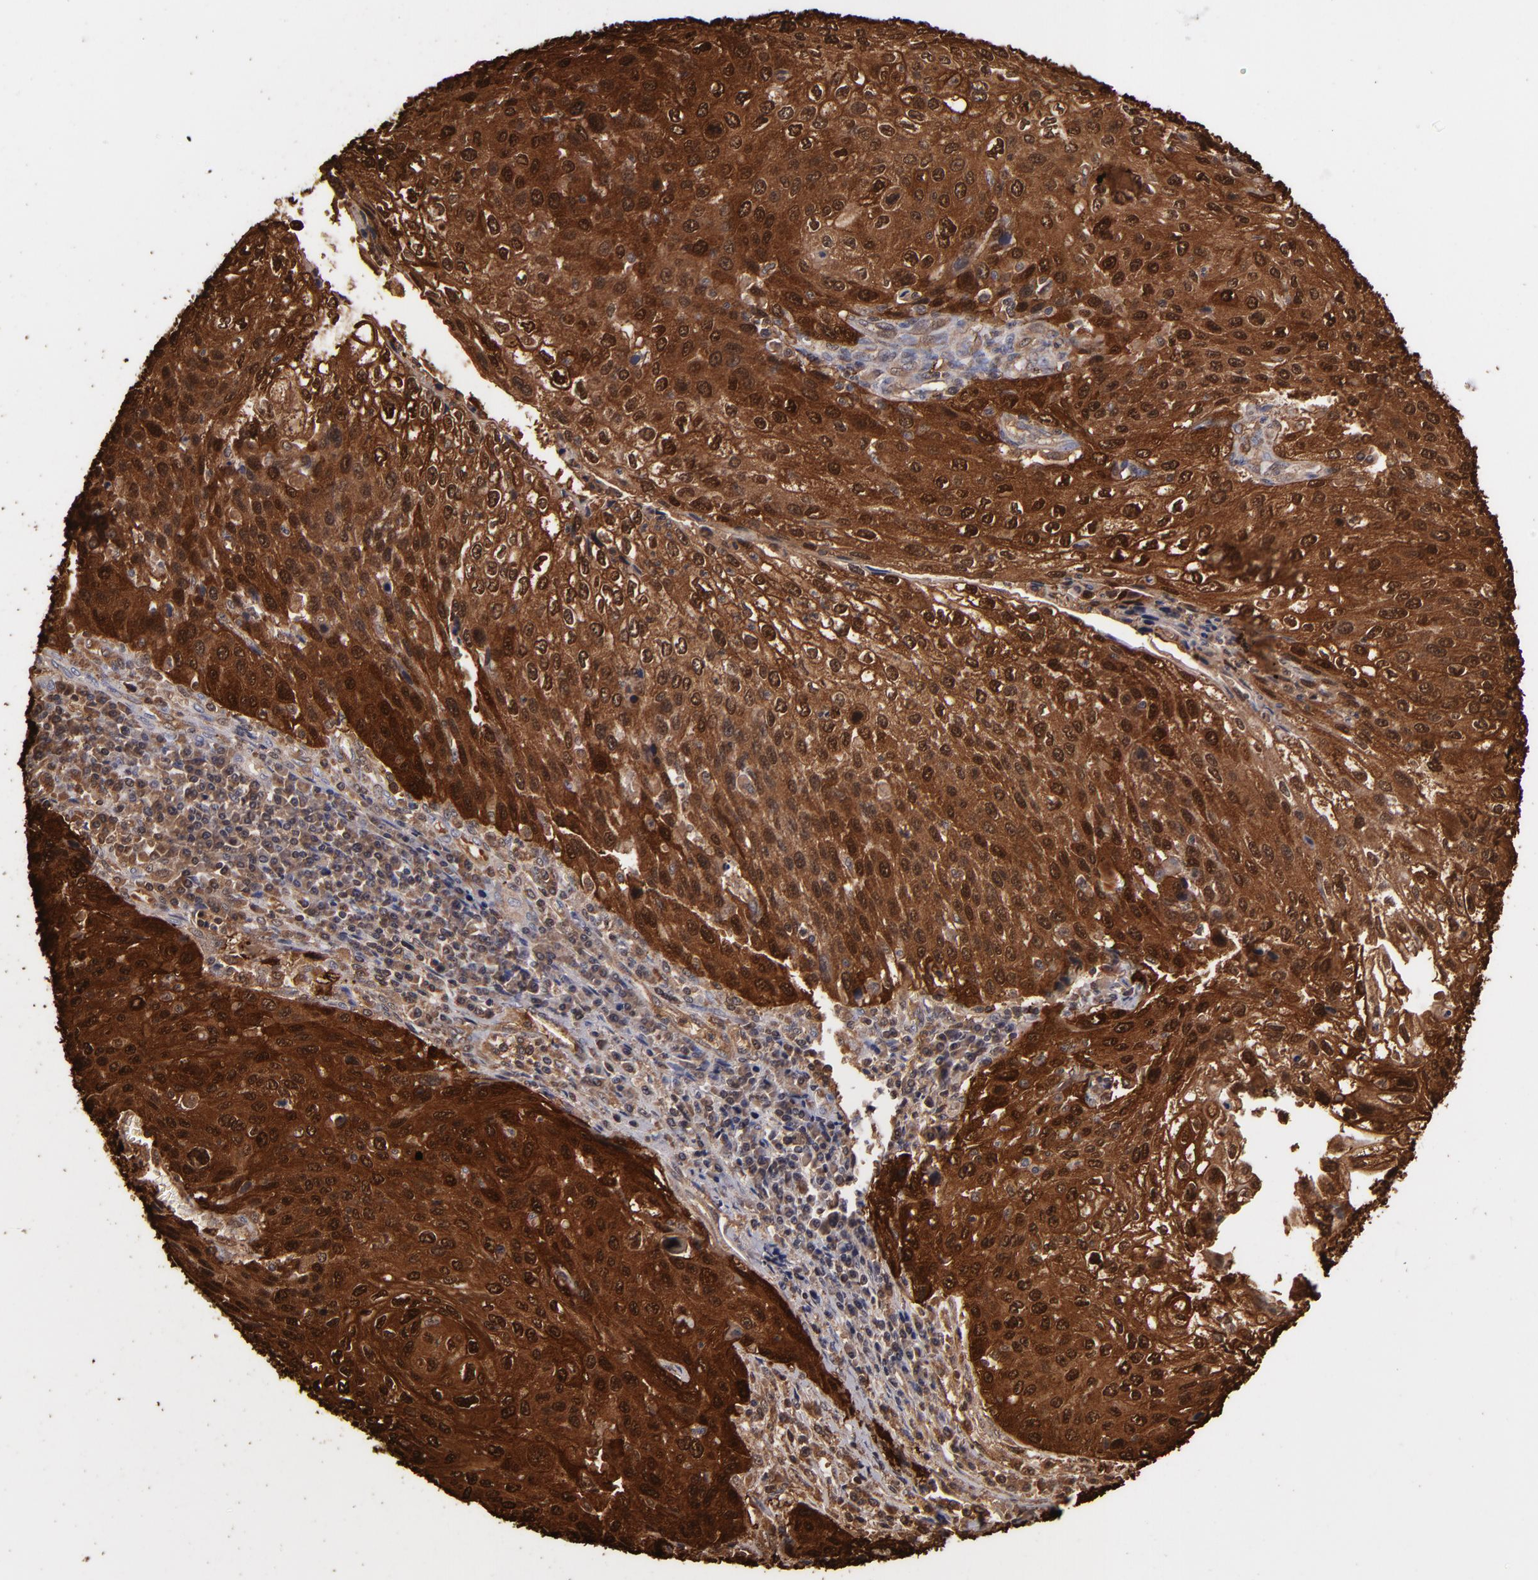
{"staining": {"intensity": "strong", "quantity": ">75%", "location": "cytoplasmic/membranous,nuclear"}, "tissue": "cervical cancer", "cell_type": "Tumor cells", "image_type": "cancer", "snomed": [{"axis": "morphology", "description": "Squamous cell carcinoma, NOS"}, {"axis": "topography", "description": "Cervix"}], "caption": "Strong cytoplasmic/membranous and nuclear expression is present in about >75% of tumor cells in cervical cancer (squamous cell carcinoma).", "gene": "S100A2", "patient": {"sex": "female", "age": 32}}